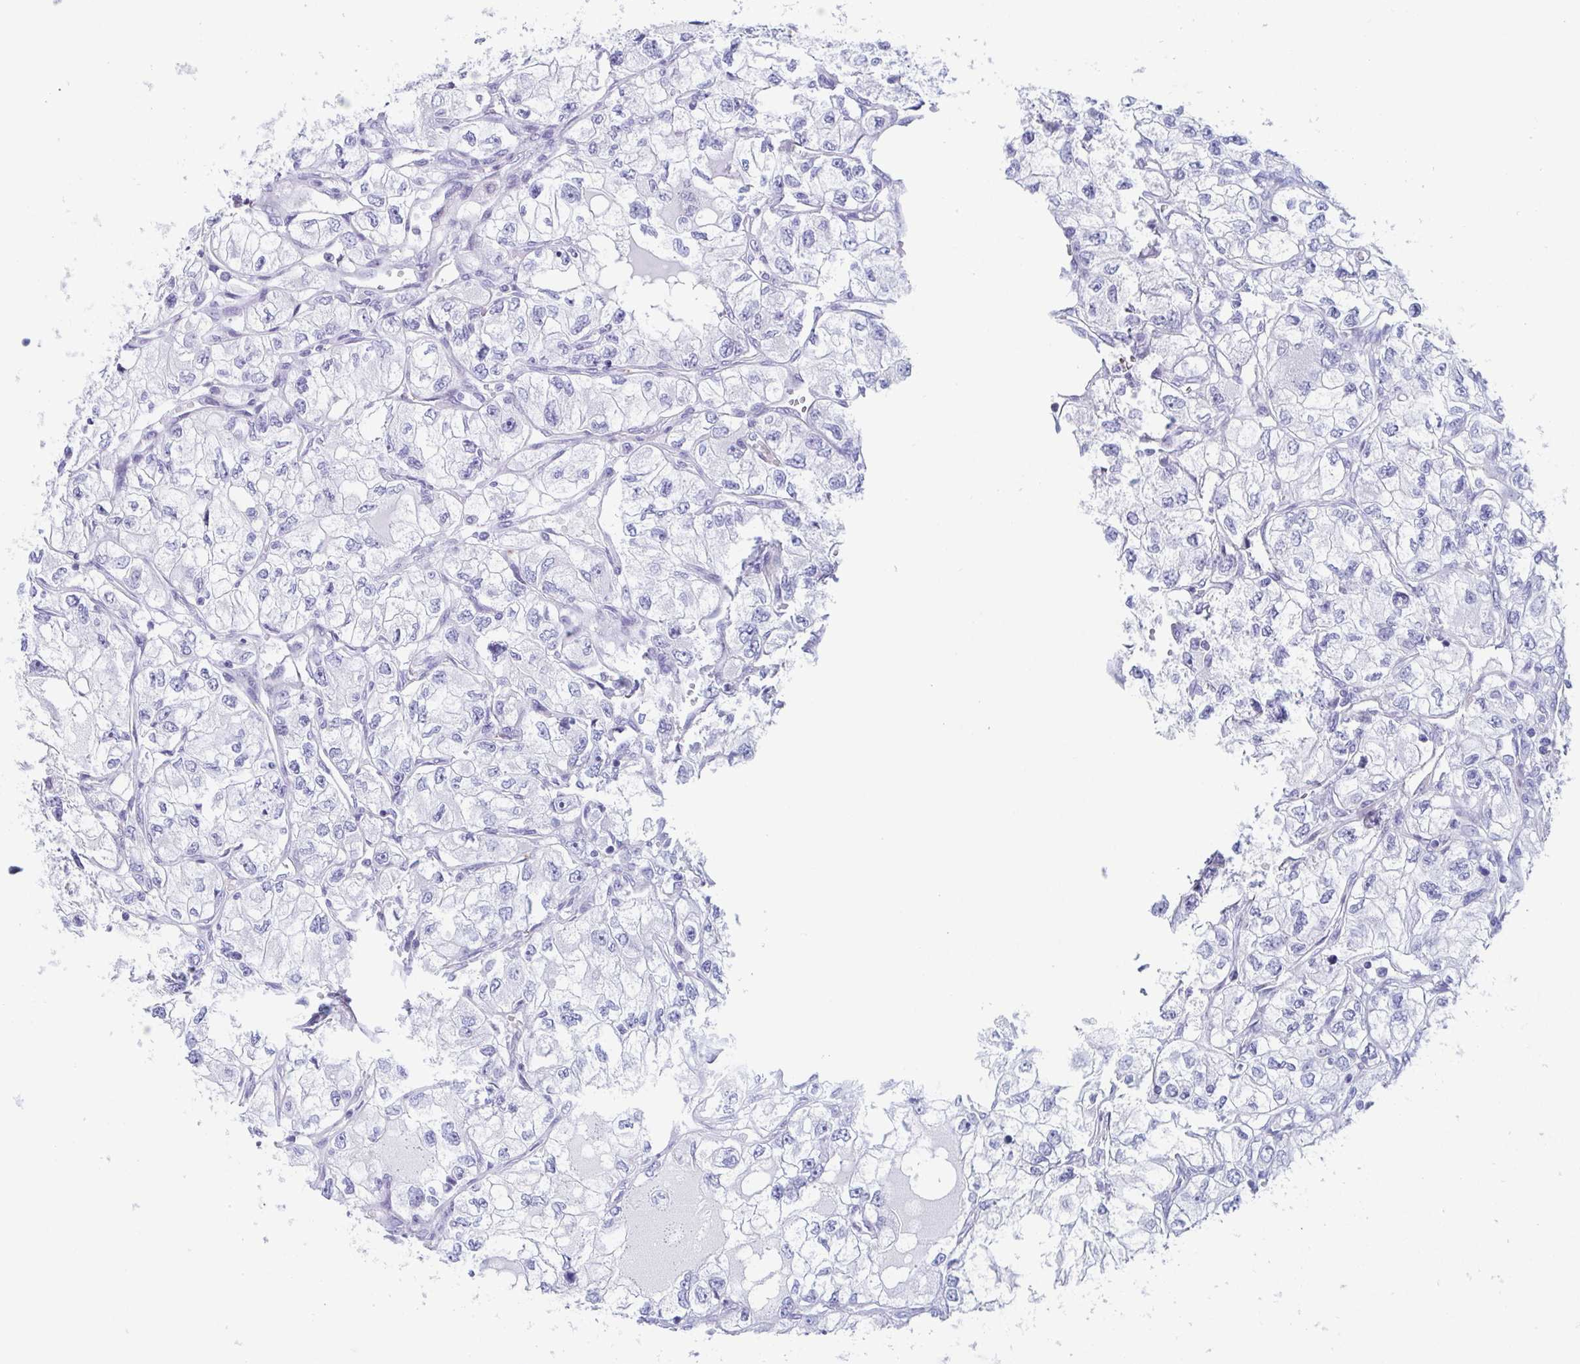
{"staining": {"intensity": "negative", "quantity": "none", "location": "none"}, "tissue": "renal cancer", "cell_type": "Tumor cells", "image_type": "cancer", "snomed": [{"axis": "morphology", "description": "Adenocarcinoma, NOS"}, {"axis": "topography", "description": "Kidney"}], "caption": "This is an immunohistochemistry (IHC) image of renal cancer. There is no positivity in tumor cells.", "gene": "LYRM2", "patient": {"sex": "female", "age": 59}}